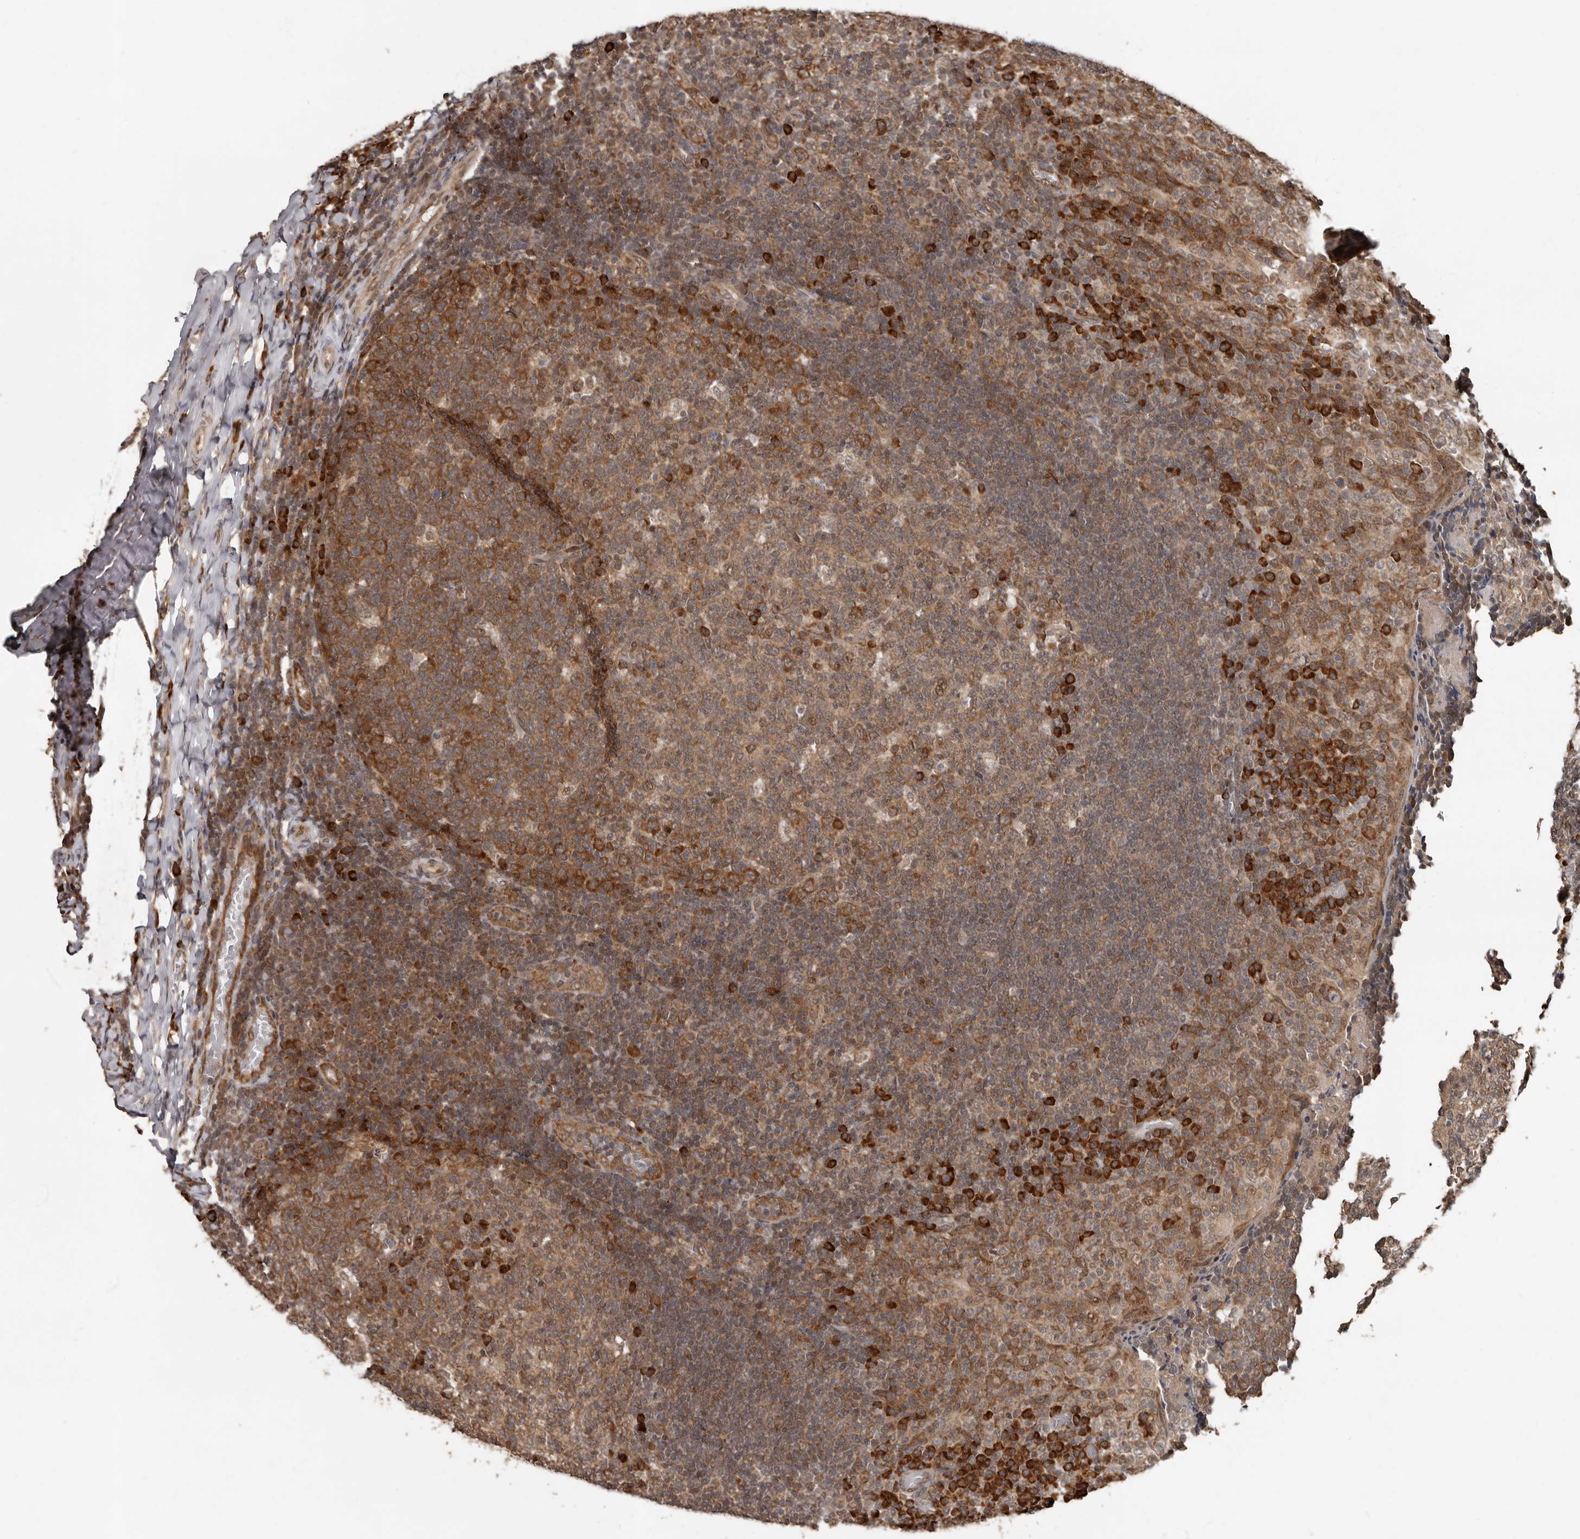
{"staining": {"intensity": "moderate", "quantity": ">75%", "location": "cytoplasmic/membranous"}, "tissue": "tonsil", "cell_type": "Germinal center cells", "image_type": "normal", "snomed": [{"axis": "morphology", "description": "Normal tissue, NOS"}, {"axis": "topography", "description": "Tonsil"}], "caption": "Tonsil stained with a brown dye displays moderate cytoplasmic/membranous positive staining in about >75% of germinal center cells.", "gene": "LRGUK", "patient": {"sex": "female", "age": 19}}